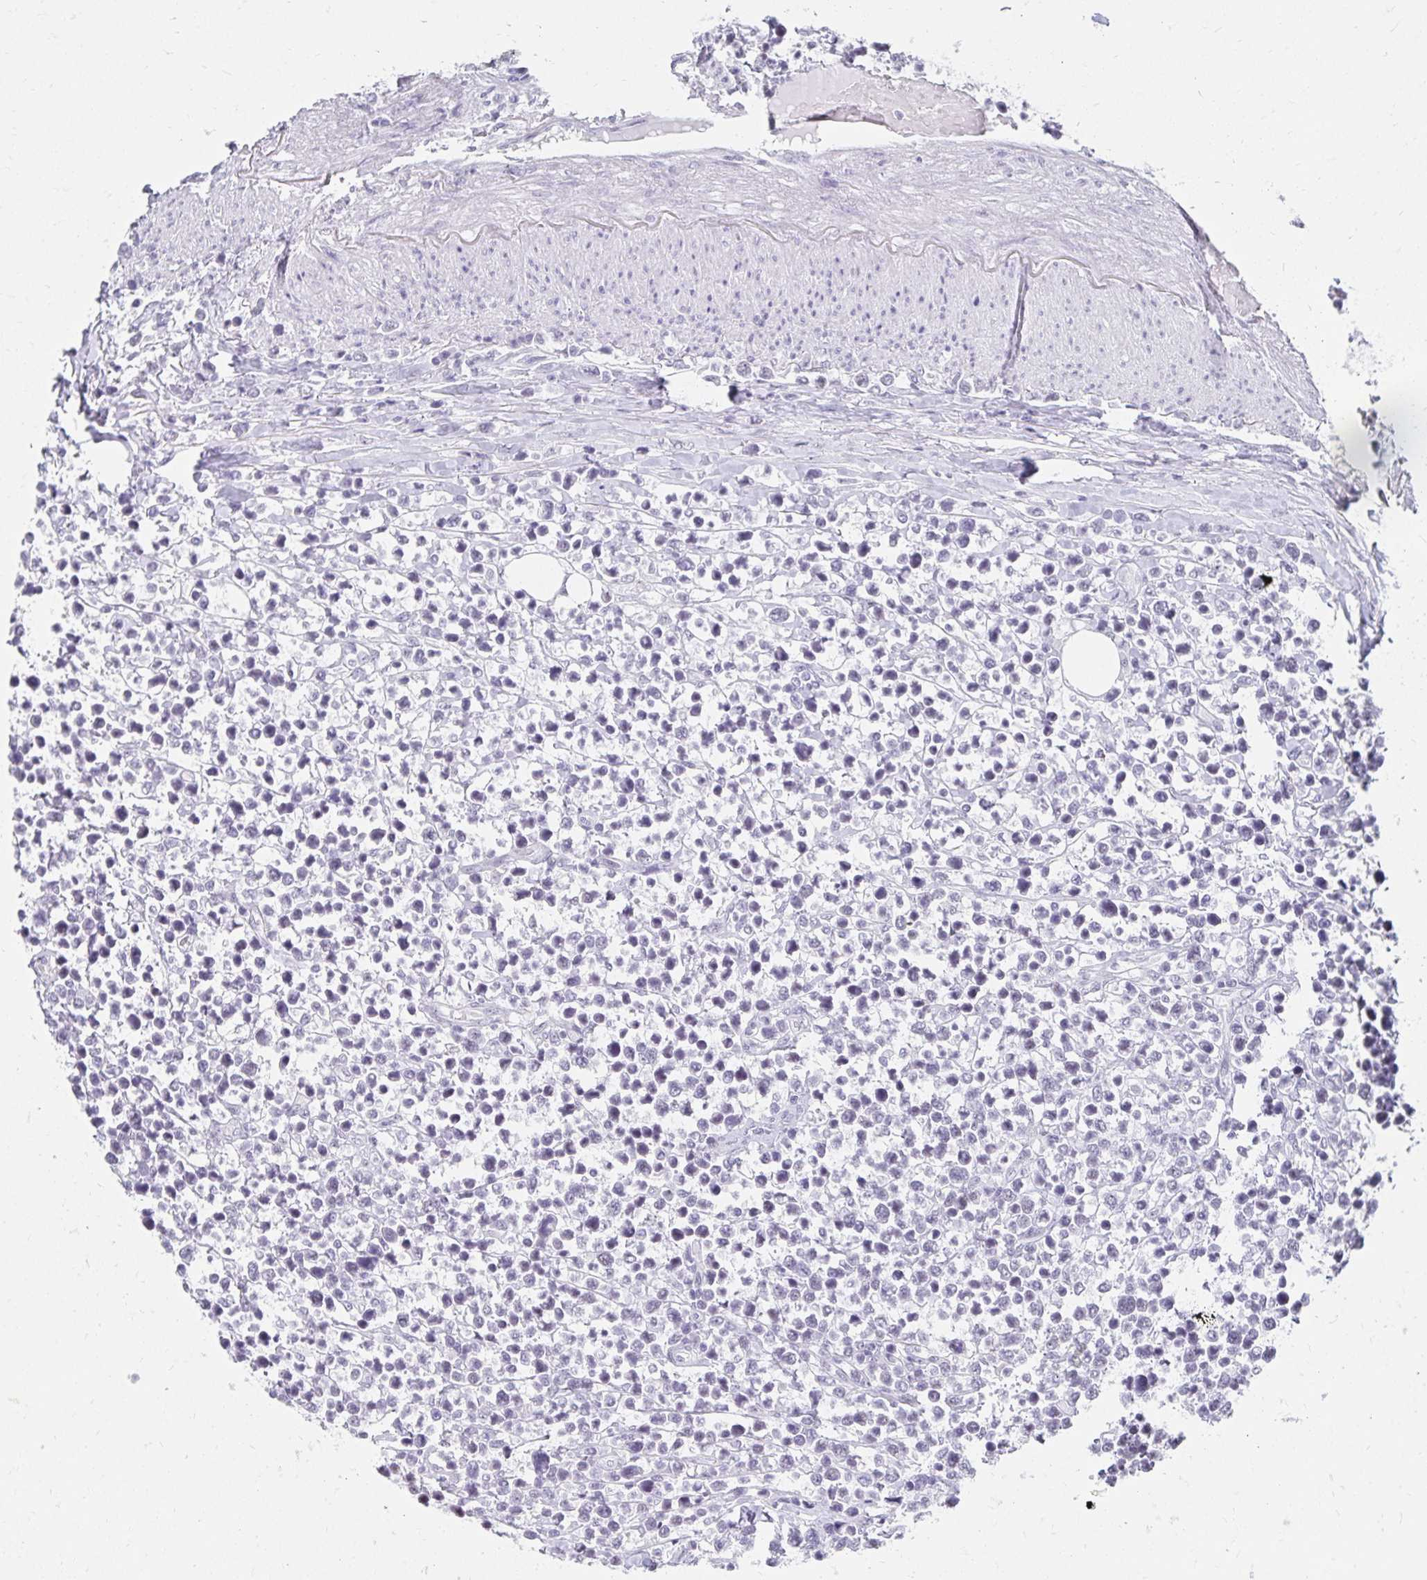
{"staining": {"intensity": "negative", "quantity": "none", "location": "none"}, "tissue": "lymphoma", "cell_type": "Tumor cells", "image_type": "cancer", "snomed": [{"axis": "morphology", "description": "Malignant lymphoma, non-Hodgkin's type, High grade"}, {"axis": "topography", "description": "Soft tissue"}], "caption": "Protein analysis of lymphoma shows no significant expression in tumor cells. (DAB IHC visualized using brightfield microscopy, high magnification).", "gene": "C20orf85", "patient": {"sex": "female", "age": 56}}